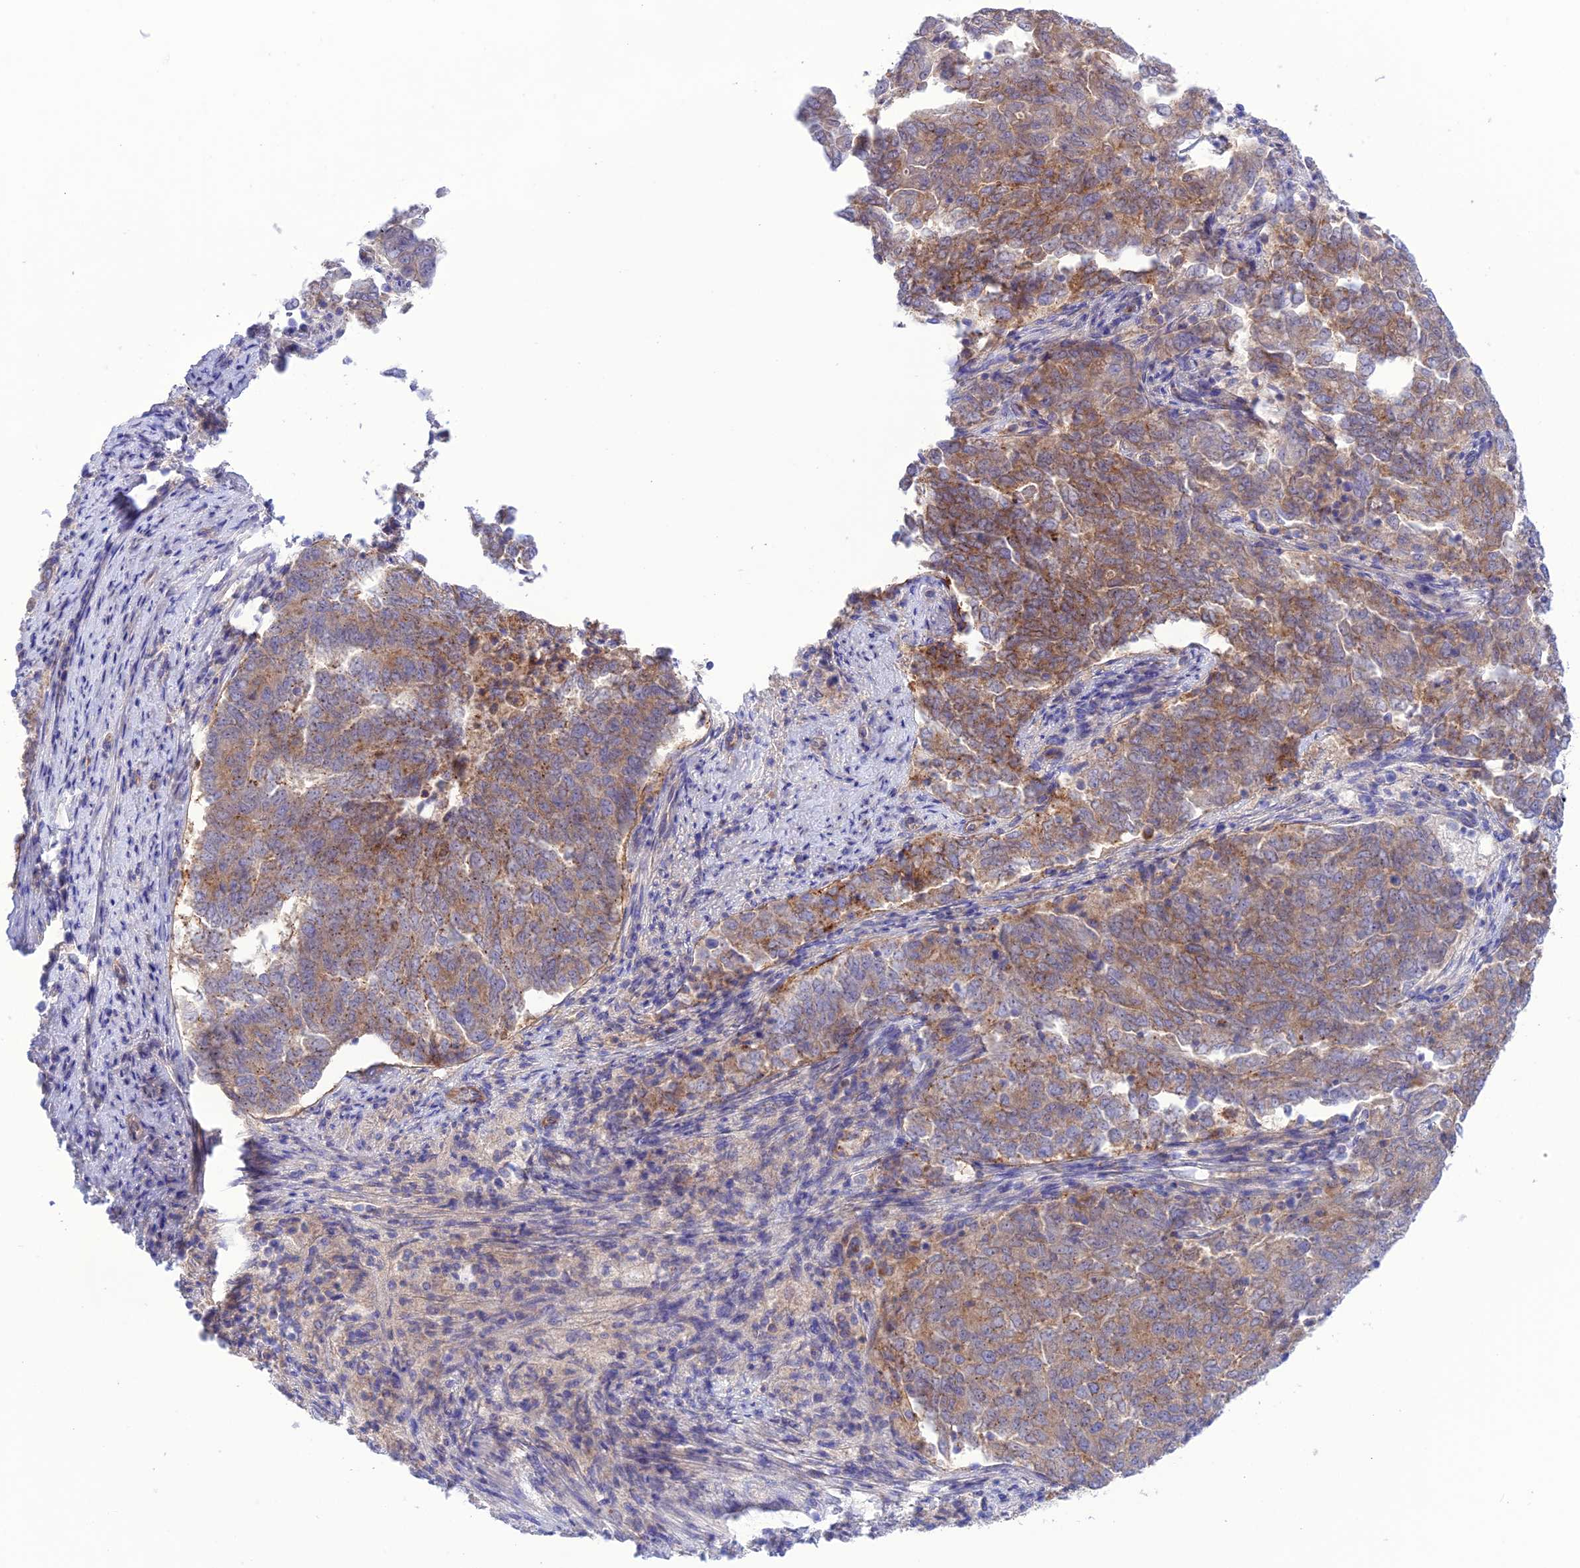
{"staining": {"intensity": "moderate", "quantity": ">75%", "location": "cytoplasmic/membranous"}, "tissue": "endometrial cancer", "cell_type": "Tumor cells", "image_type": "cancer", "snomed": [{"axis": "morphology", "description": "Adenocarcinoma, NOS"}, {"axis": "topography", "description": "Endometrium"}], "caption": "Endometrial adenocarcinoma tissue exhibits moderate cytoplasmic/membranous staining in about >75% of tumor cells, visualized by immunohistochemistry. Nuclei are stained in blue.", "gene": "CHSY3", "patient": {"sex": "female", "age": 80}}